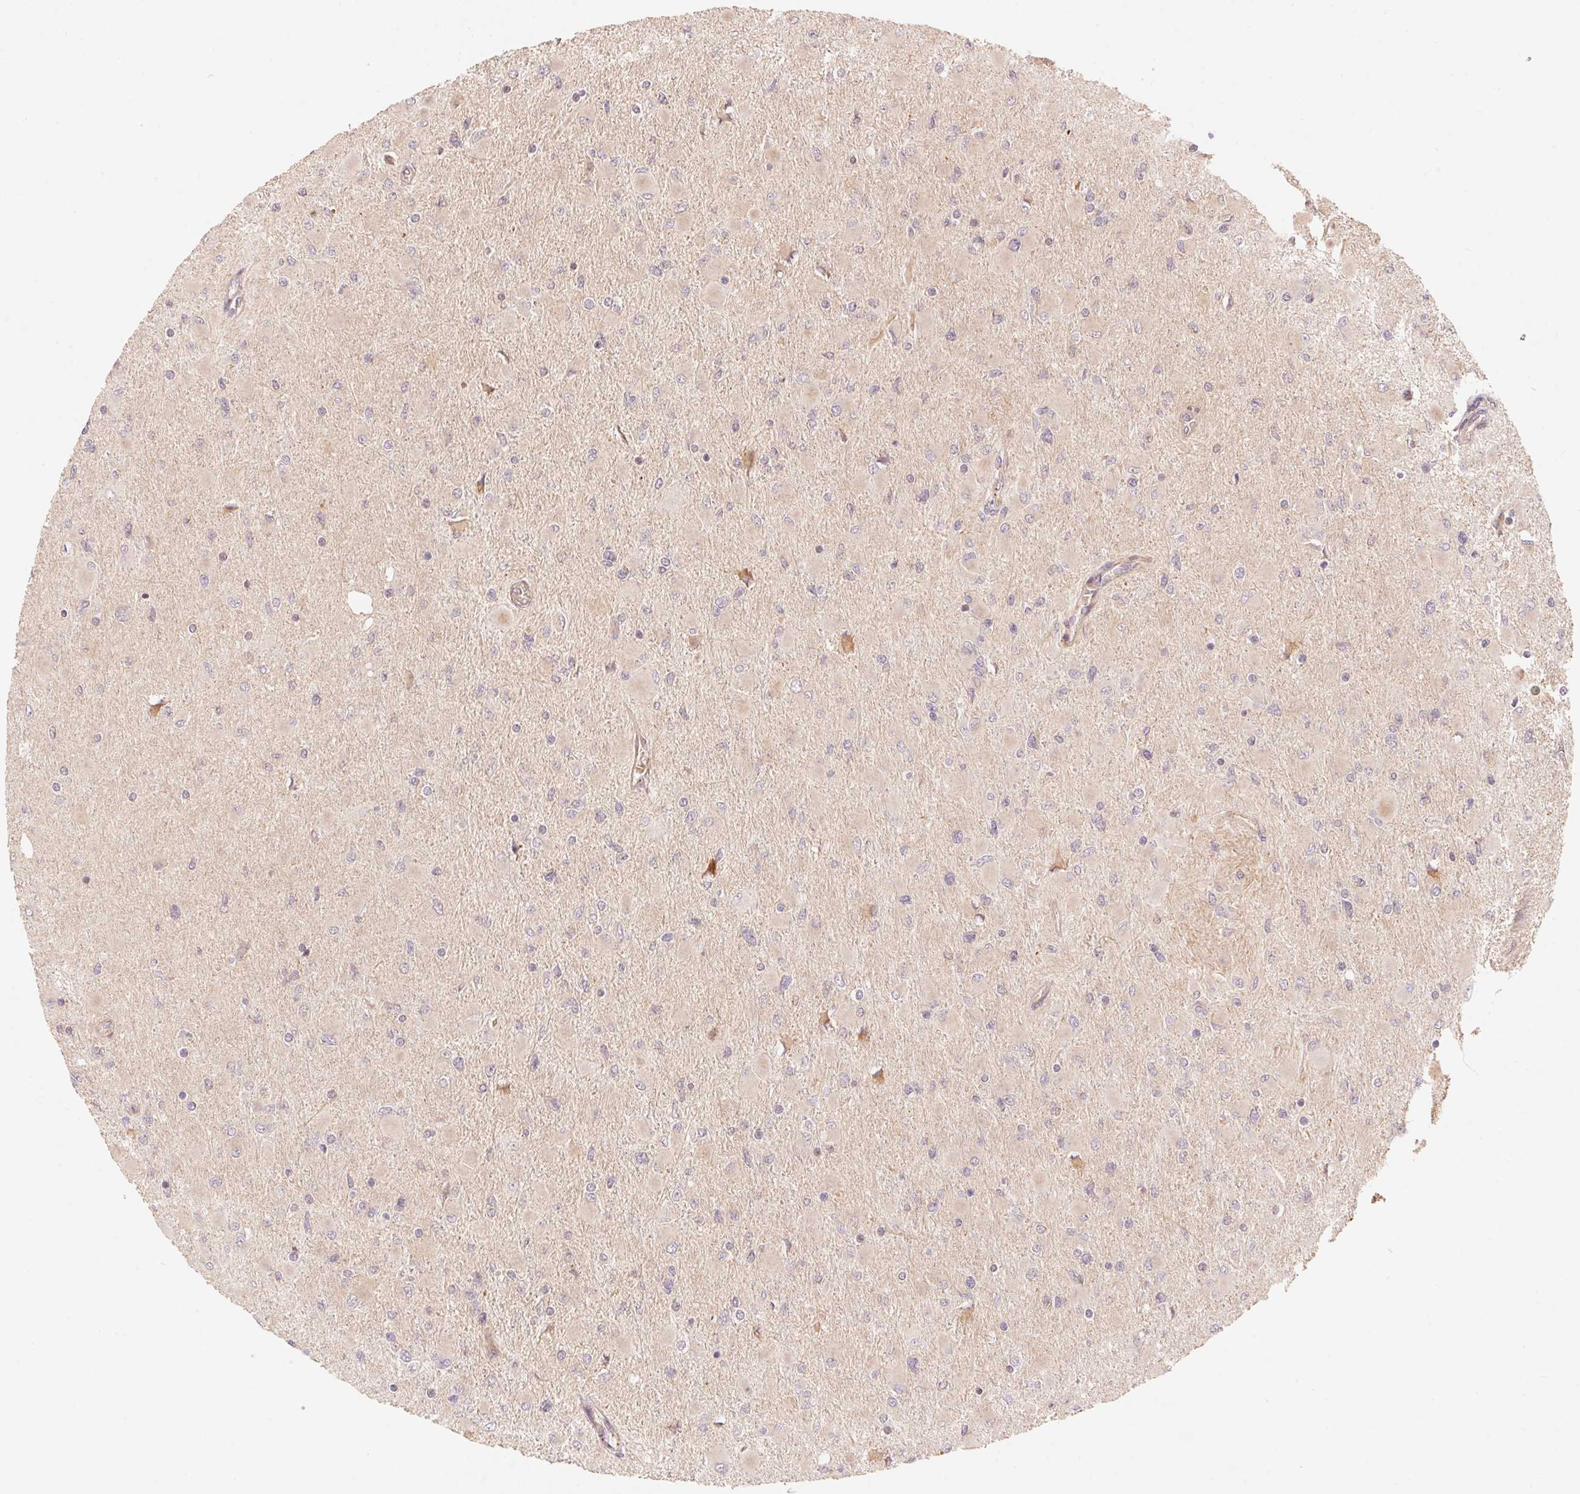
{"staining": {"intensity": "negative", "quantity": "none", "location": "none"}, "tissue": "glioma", "cell_type": "Tumor cells", "image_type": "cancer", "snomed": [{"axis": "morphology", "description": "Glioma, malignant, High grade"}, {"axis": "topography", "description": "Cerebral cortex"}], "caption": "This is an immunohistochemistry (IHC) photomicrograph of high-grade glioma (malignant). There is no staining in tumor cells.", "gene": "TNIP2", "patient": {"sex": "female", "age": 36}}